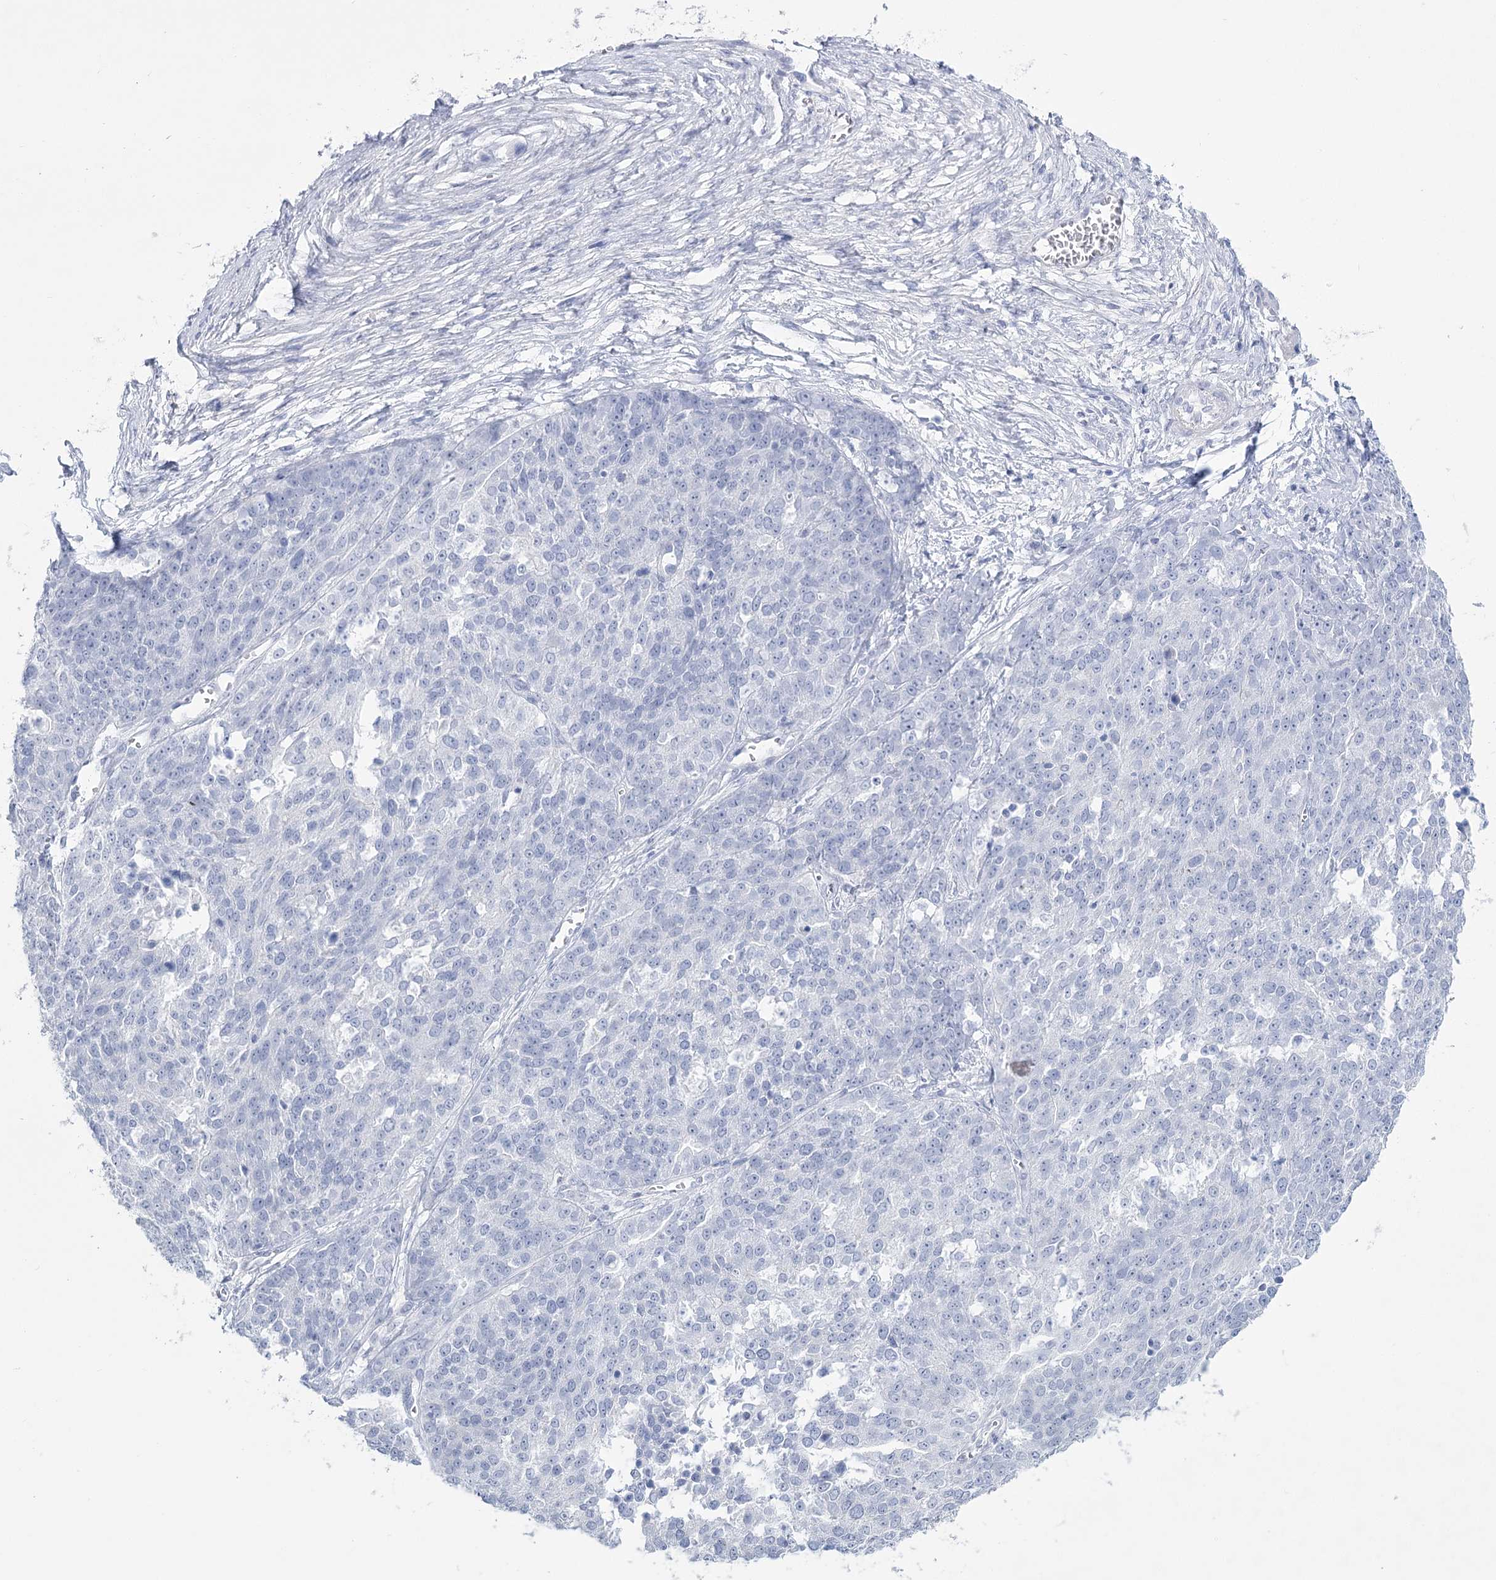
{"staining": {"intensity": "negative", "quantity": "none", "location": "none"}, "tissue": "ovarian cancer", "cell_type": "Tumor cells", "image_type": "cancer", "snomed": [{"axis": "morphology", "description": "Cystadenocarcinoma, serous, NOS"}, {"axis": "topography", "description": "Ovary"}], "caption": "Ovarian serous cystadenocarcinoma was stained to show a protein in brown. There is no significant positivity in tumor cells. Brightfield microscopy of immunohistochemistry stained with DAB (3,3'-diaminobenzidine) (brown) and hematoxylin (blue), captured at high magnification.", "gene": "CCDC88A", "patient": {"sex": "female", "age": 44}}